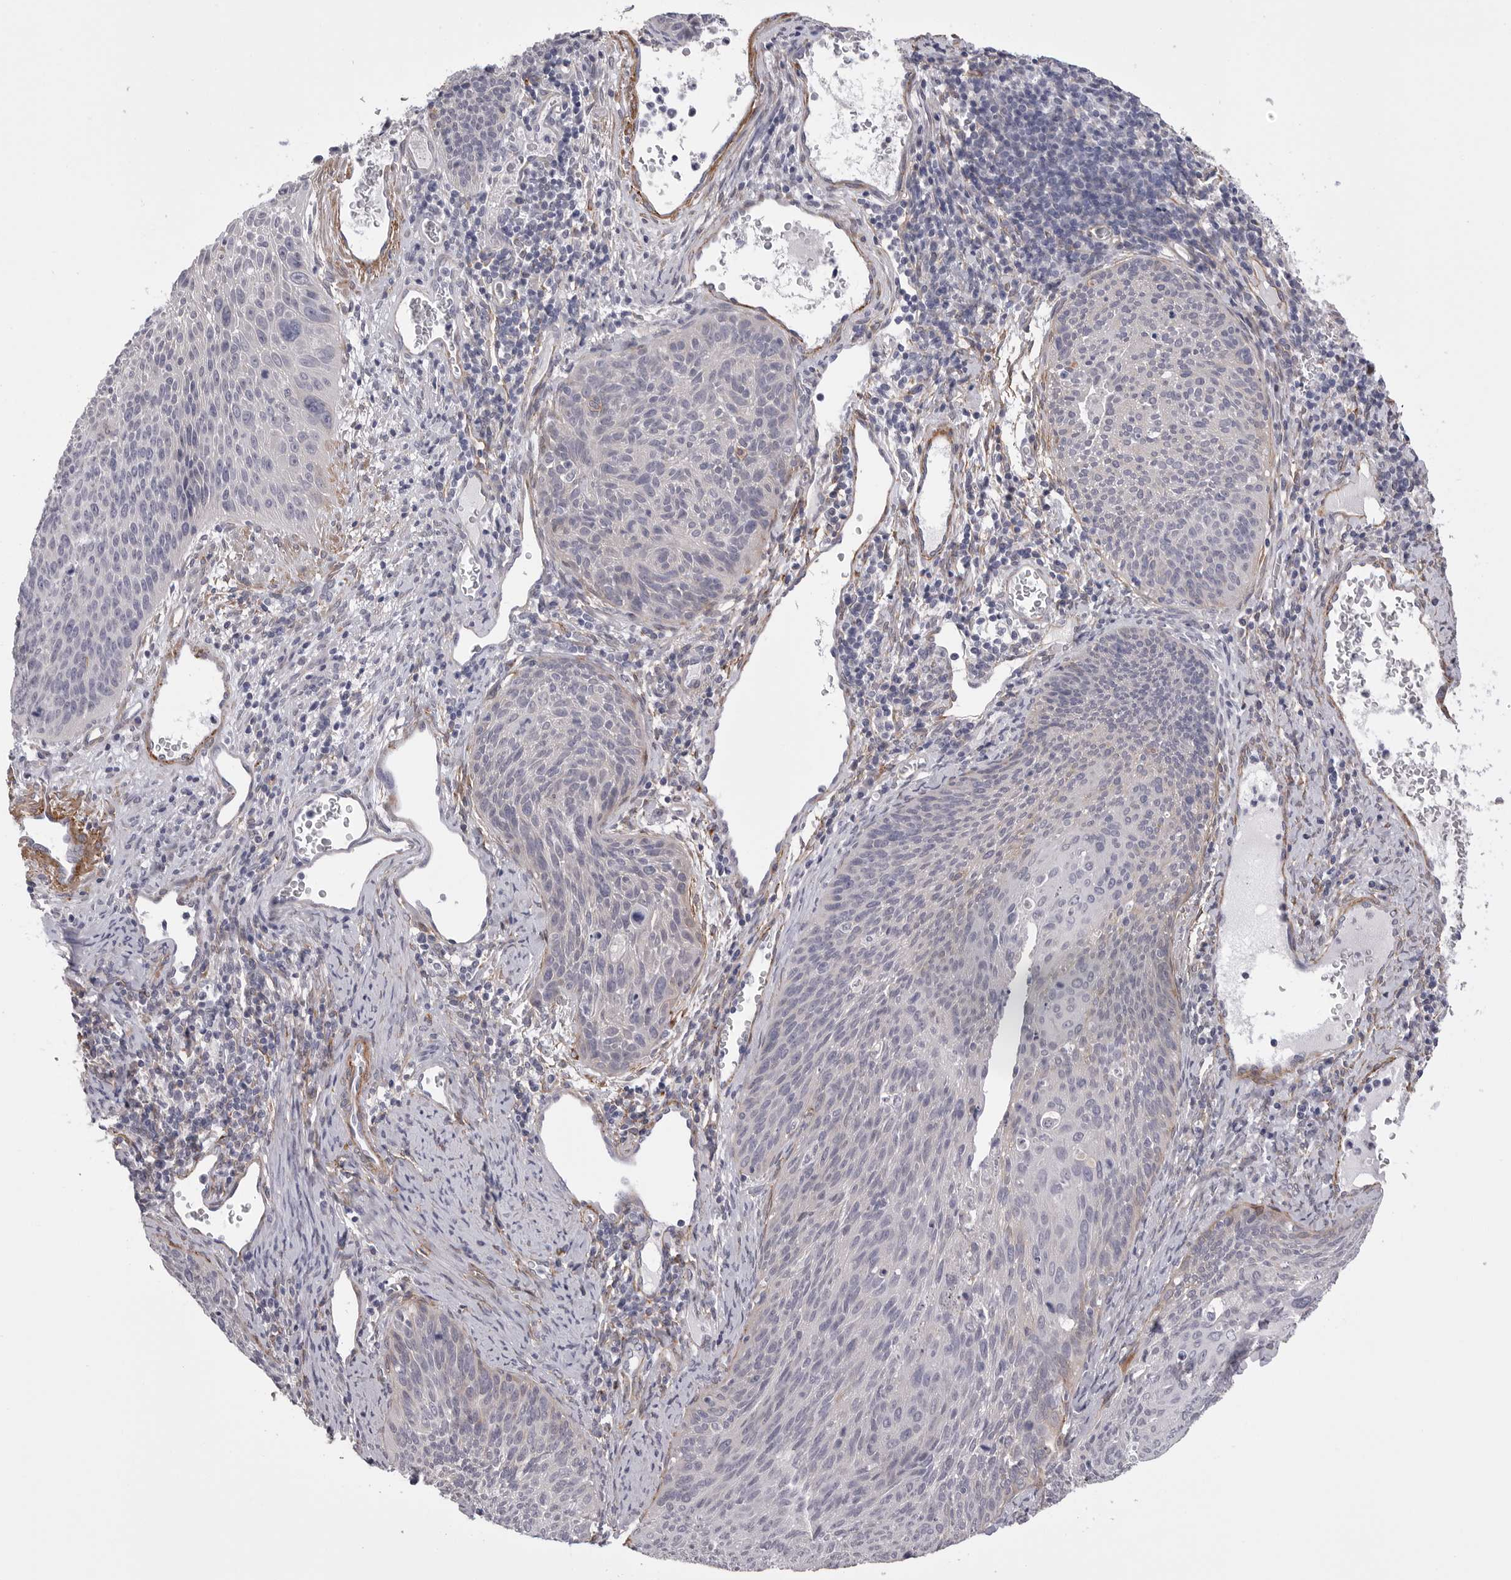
{"staining": {"intensity": "negative", "quantity": "none", "location": "none"}, "tissue": "cervical cancer", "cell_type": "Tumor cells", "image_type": "cancer", "snomed": [{"axis": "morphology", "description": "Squamous cell carcinoma, NOS"}, {"axis": "topography", "description": "Cervix"}], "caption": "There is no significant staining in tumor cells of cervical squamous cell carcinoma.", "gene": "AKAP12", "patient": {"sex": "female", "age": 55}}